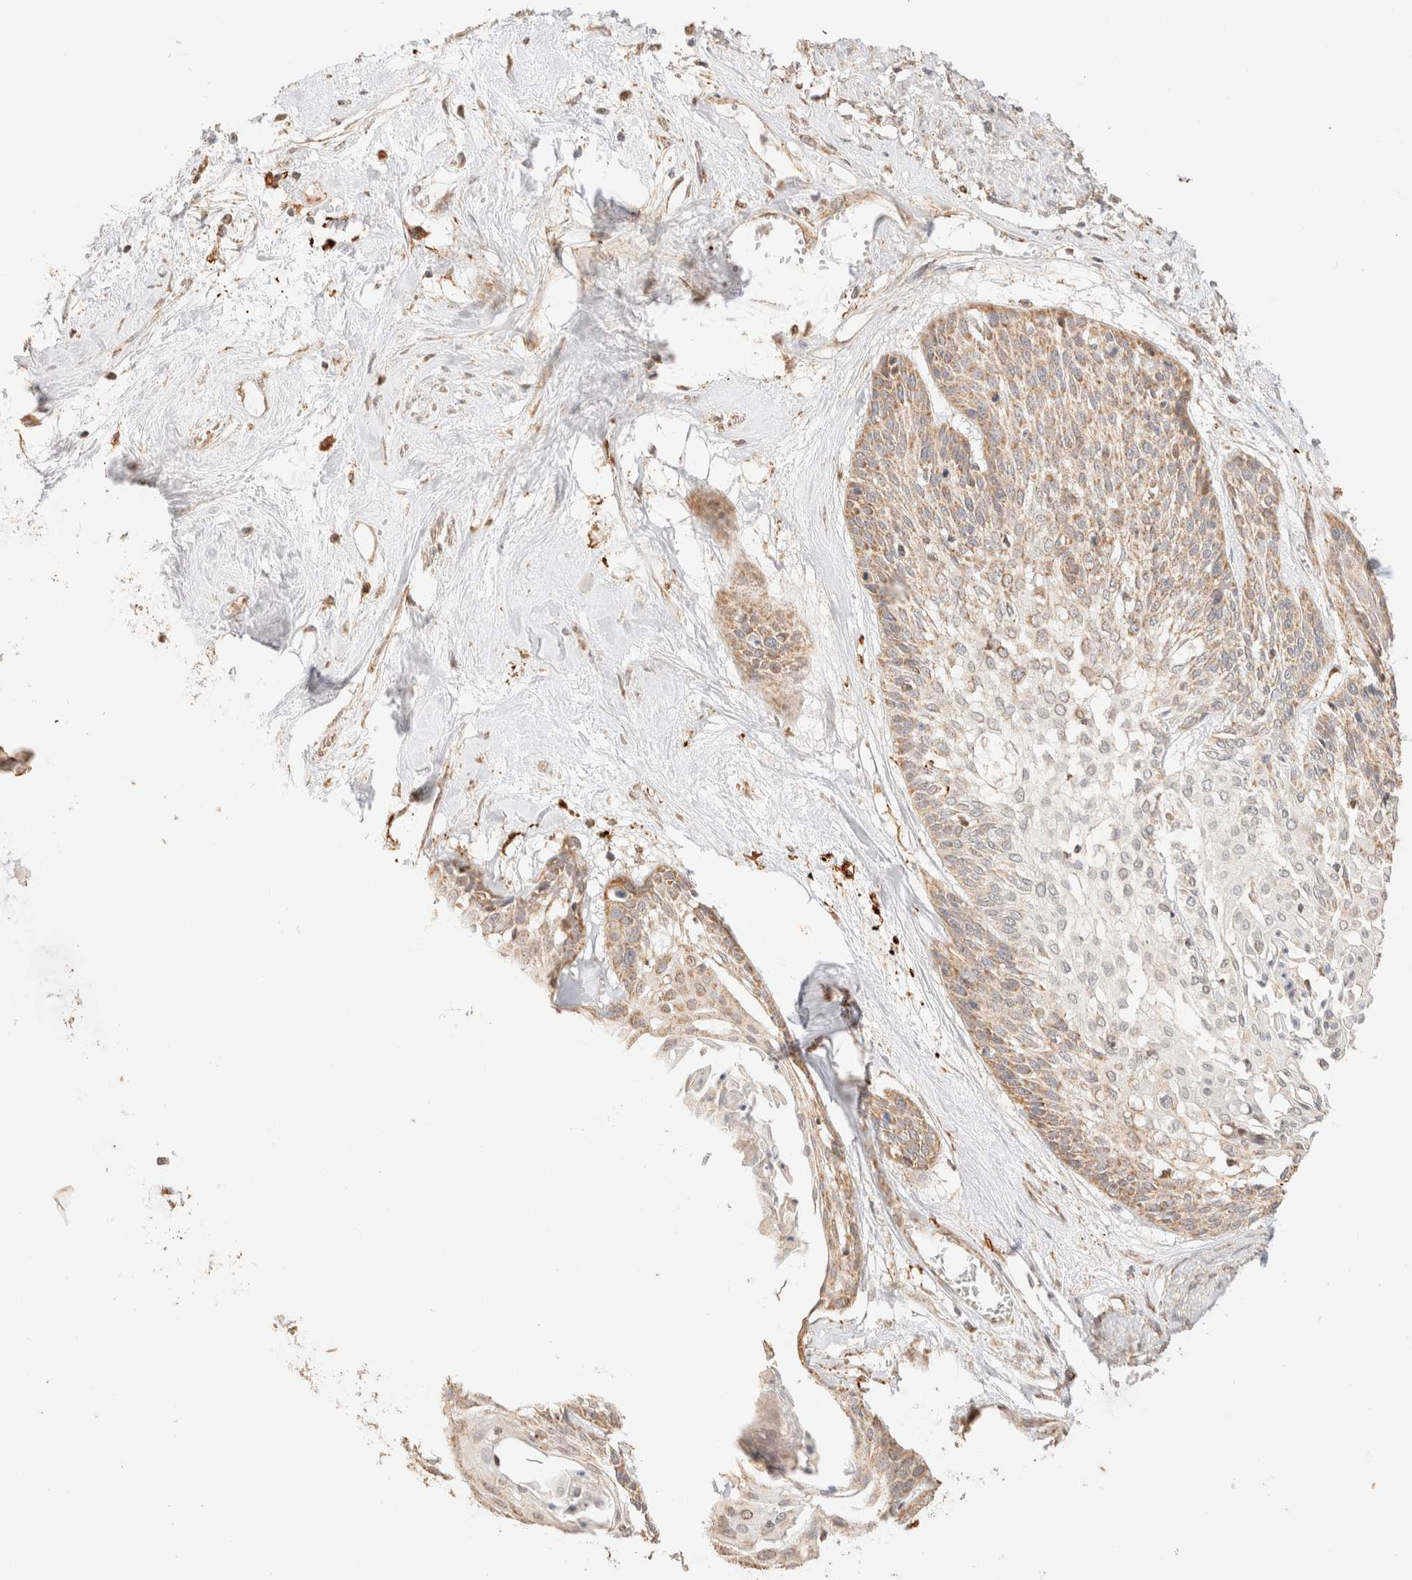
{"staining": {"intensity": "weak", "quantity": ">75%", "location": "cytoplasmic/membranous"}, "tissue": "cervical cancer", "cell_type": "Tumor cells", "image_type": "cancer", "snomed": [{"axis": "morphology", "description": "Squamous cell carcinoma, NOS"}, {"axis": "topography", "description": "Cervix"}], "caption": "High-magnification brightfield microscopy of cervical cancer stained with DAB (brown) and counterstained with hematoxylin (blue). tumor cells exhibit weak cytoplasmic/membranous positivity is identified in approximately>75% of cells. (brown staining indicates protein expression, while blue staining denotes nuclei).", "gene": "TACO1", "patient": {"sex": "female", "age": 57}}